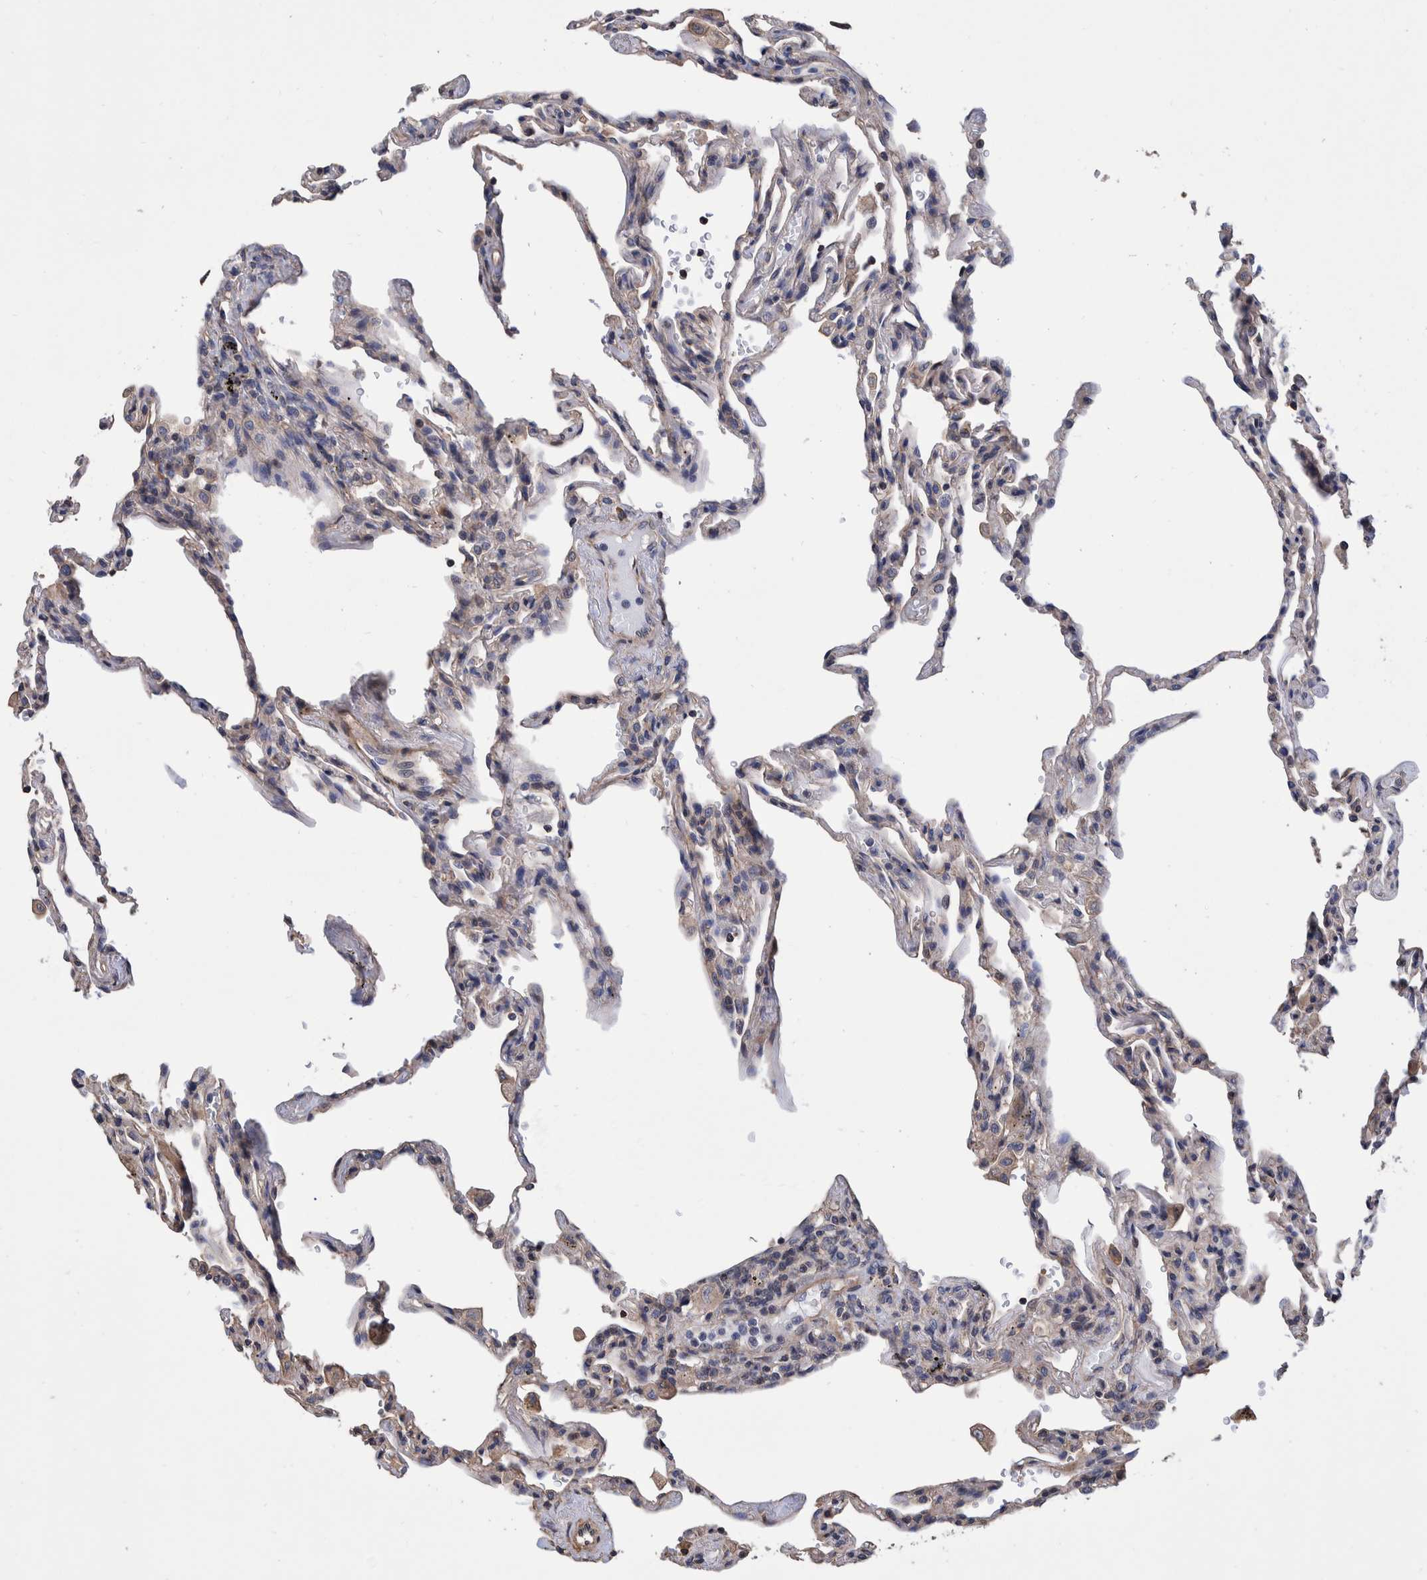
{"staining": {"intensity": "negative", "quantity": "none", "location": "none"}, "tissue": "lung", "cell_type": "Alveolar cells", "image_type": "normal", "snomed": [{"axis": "morphology", "description": "Normal tissue, NOS"}, {"axis": "topography", "description": "Lung"}], "caption": "Immunohistochemical staining of normal human lung shows no significant staining in alveolar cells.", "gene": "SLC45A4", "patient": {"sex": "male", "age": 59}}